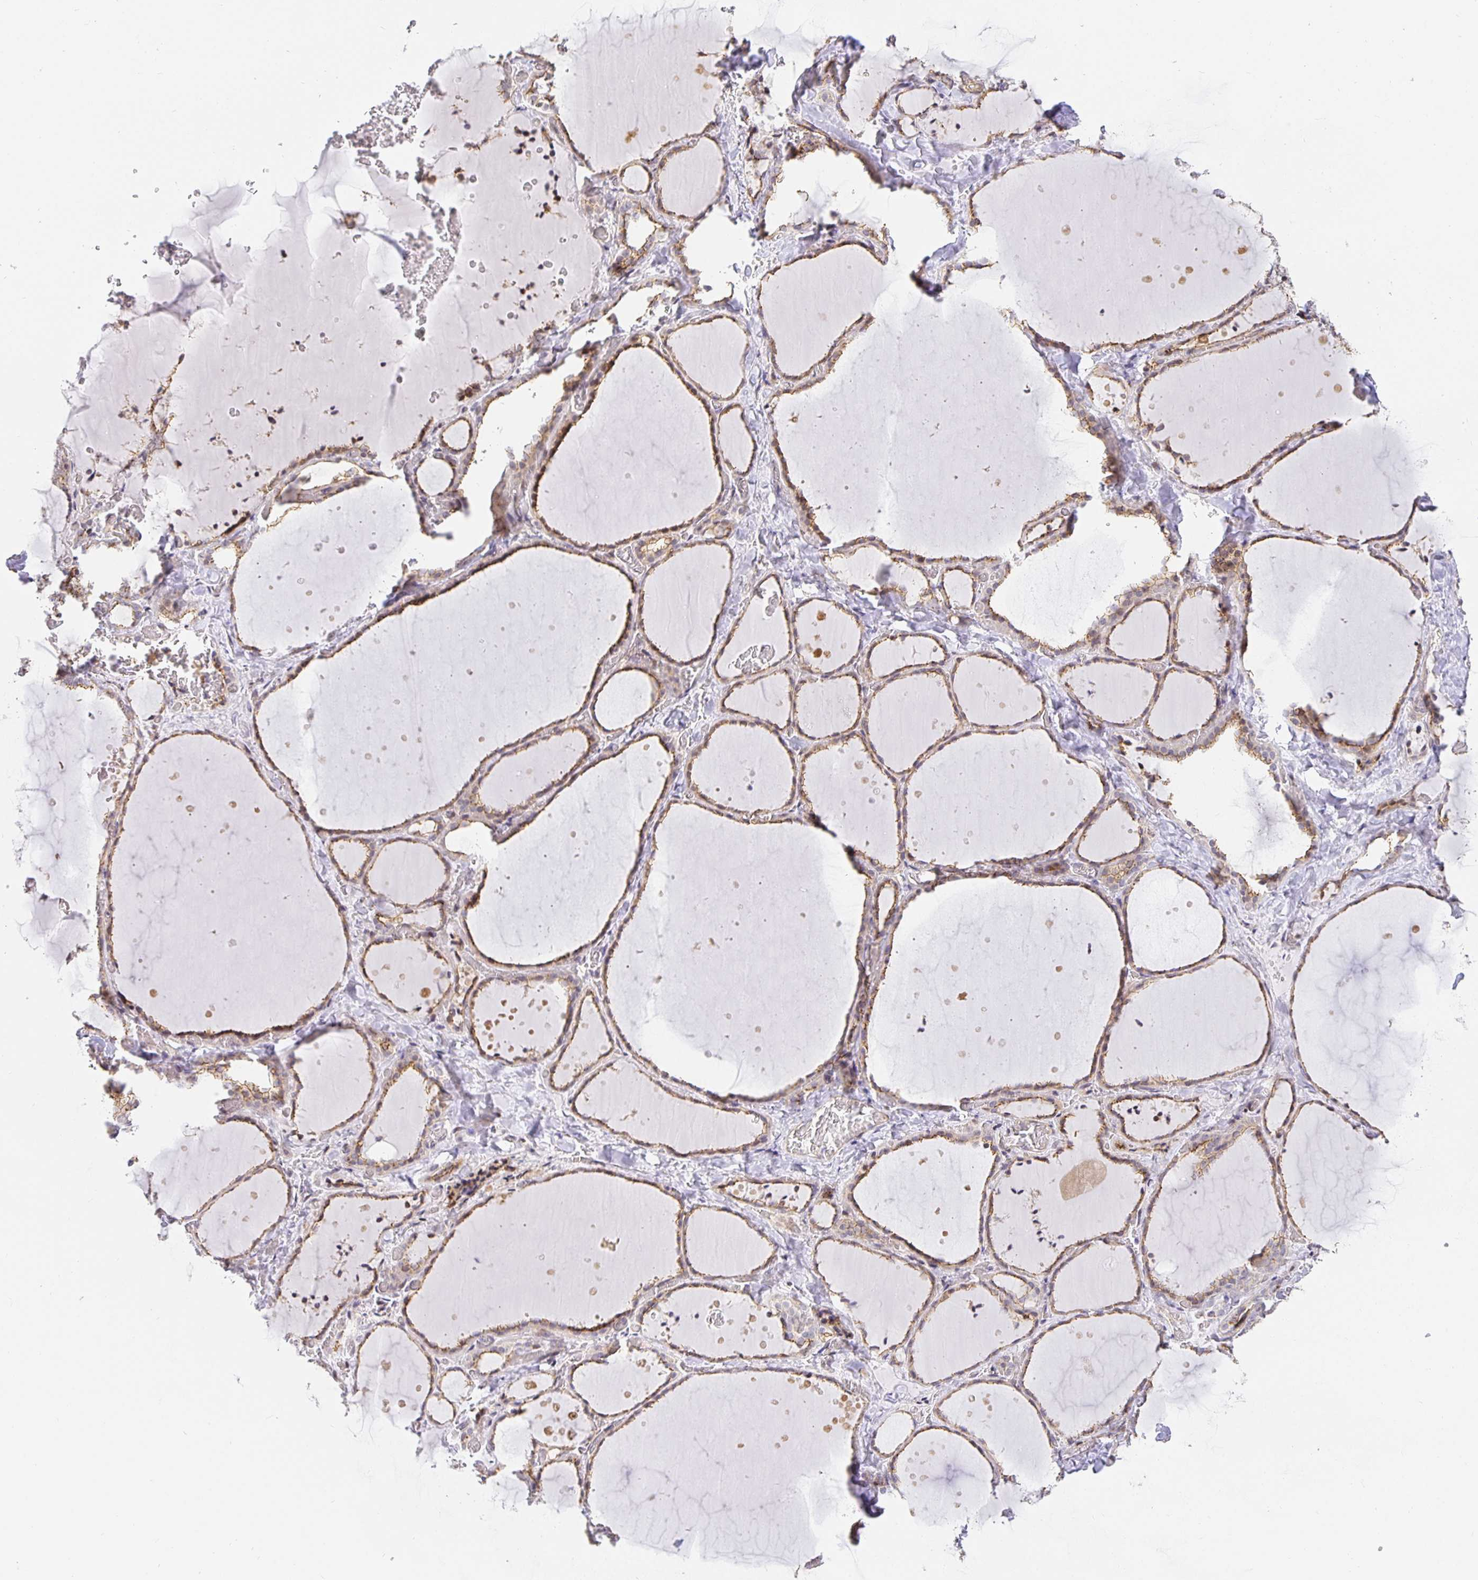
{"staining": {"intensity": "moderate", "quantity": ">75%", "location": "cytoplasmic/membranous"}, "tissue": "thyroid gland", "cell_type": "Glandular cells", "image_type": "normal", "snomed": [{"axis": "morphology", "description": "Normal tissue, NOS"}, {"axis": "topography", "description": "Thyroid gland"}], "caption": "Immunohistochemical staining of benign thyroid gland shows moderate cytoplasmic/membranous protein expression in approximately >75% of glandular cells.", "gene": "TJP3", "patient": {"sex": "female", "age": 36}}